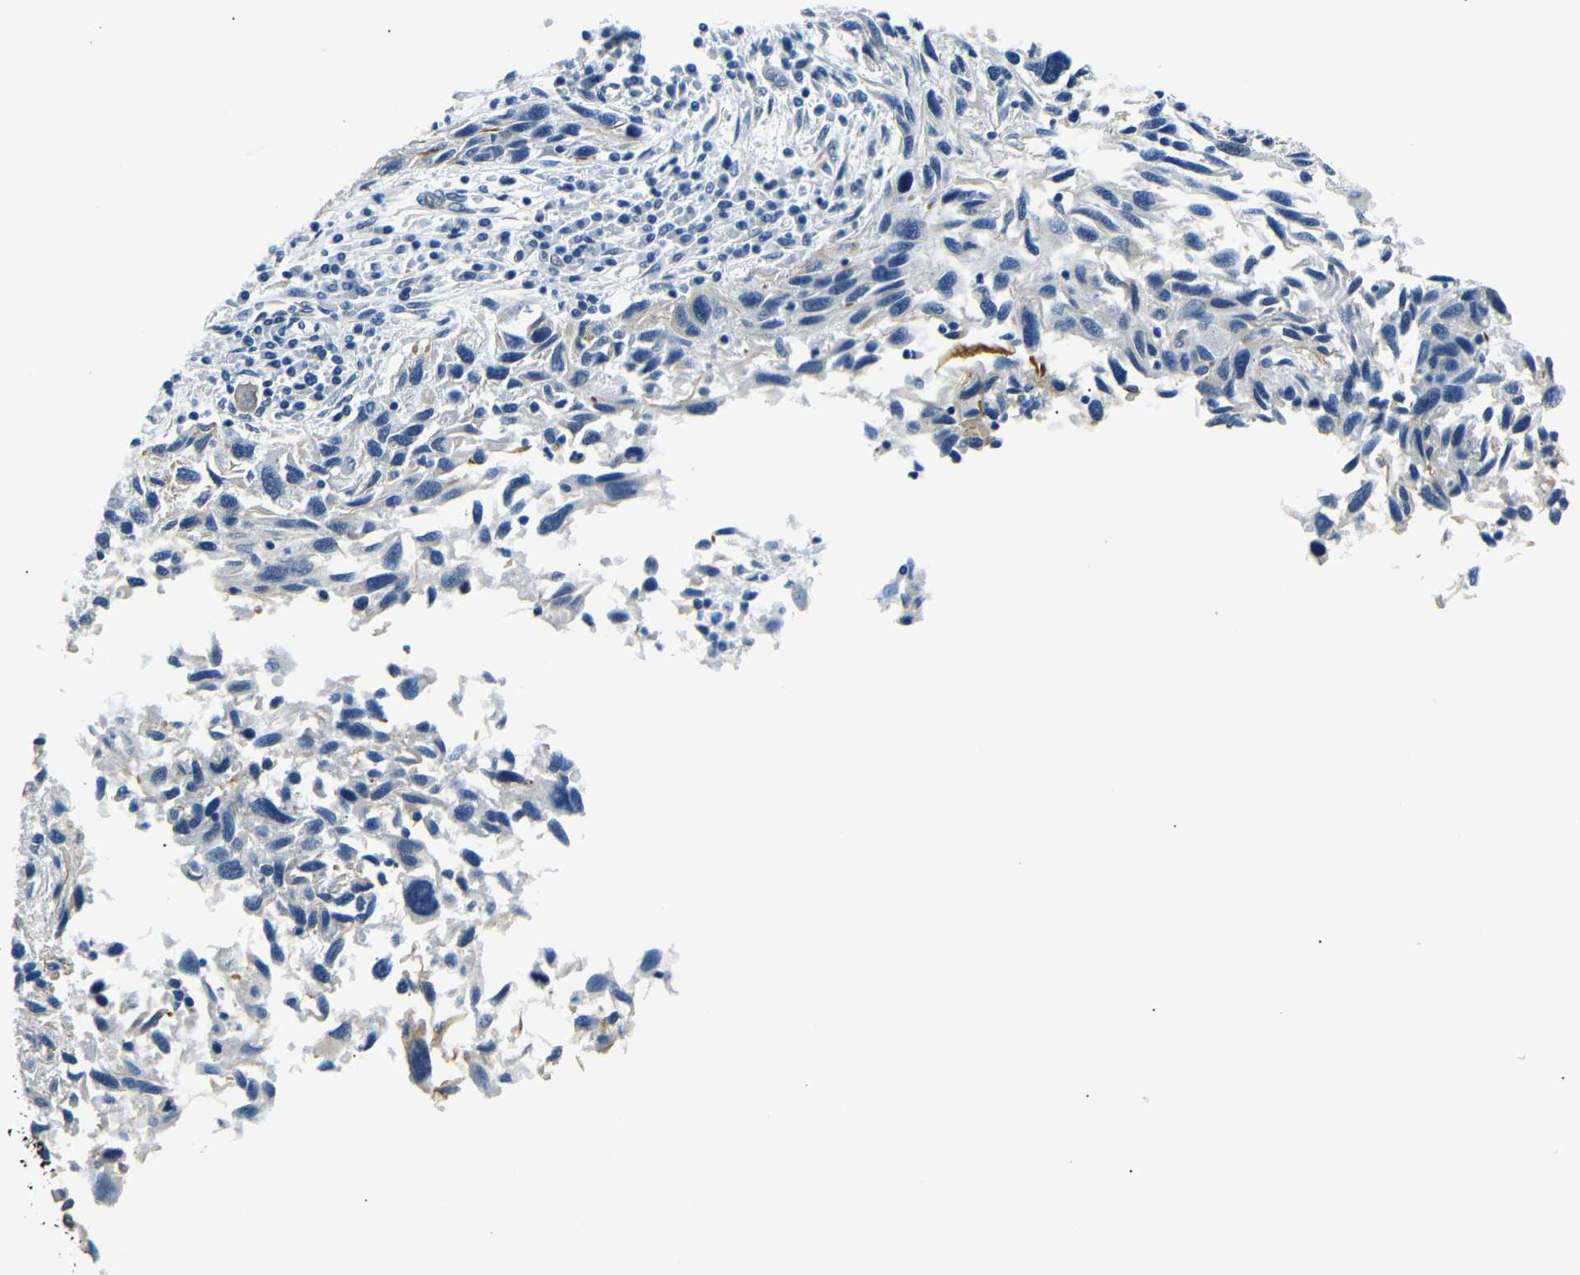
{"staining": {"intensity": "weak", "quantity": "<25%", "location": "cytoplasmic/membranous"}, "tissue": "melanoma", "cell_type": "Tumor cells", "image_type": "cancer", "snomed": [{"axis": "morphology", "description": "Malignant melanoma, NOS"}, {"axis": "topography", "description": "Skin"}], "caption": "Image shows no protein expression in tumor cells of melanoma tissue.", "gene": "TAFA1", "patient": {"sex": "male", "age": 53}}